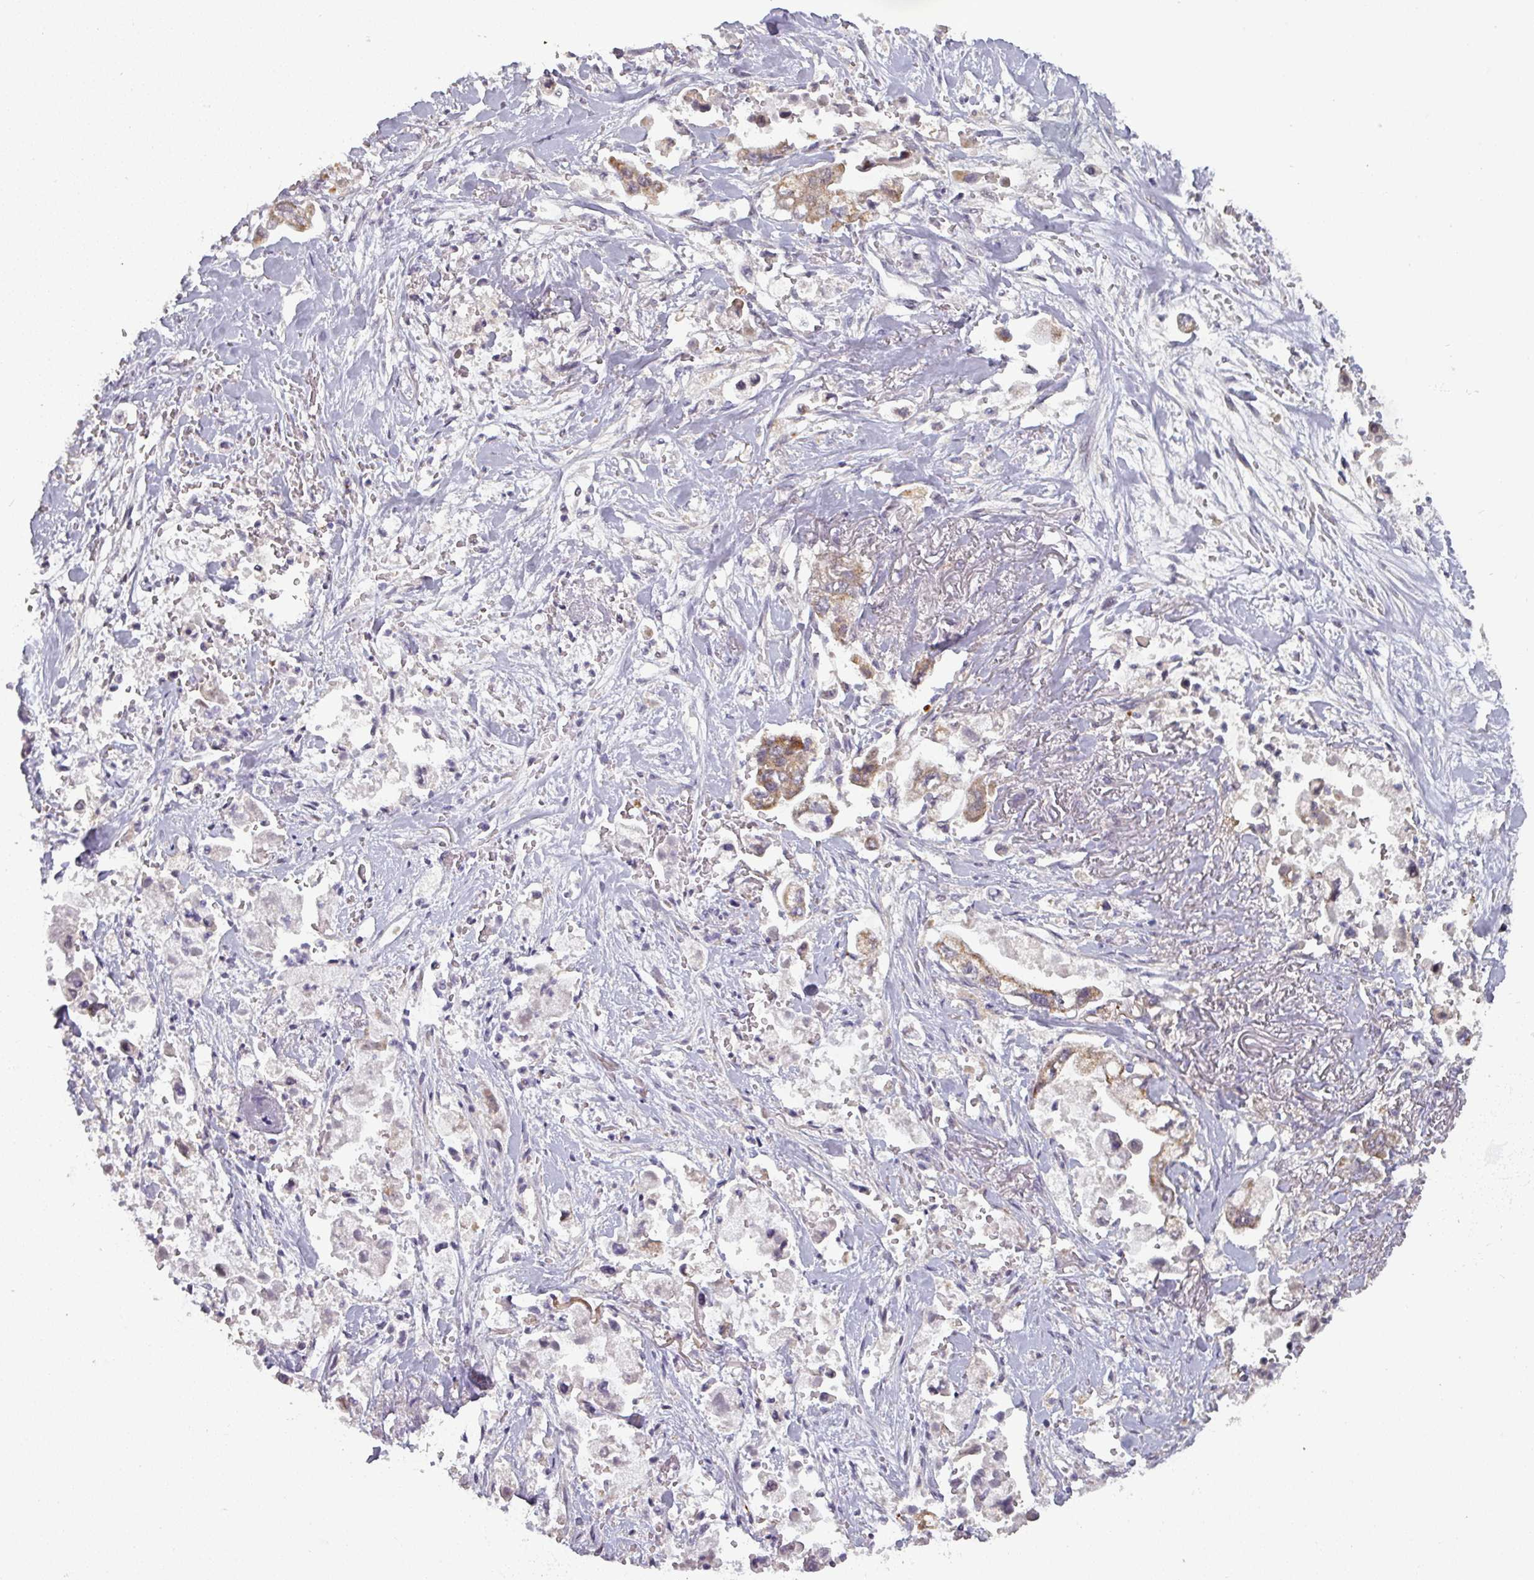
{"staining": {"intensity": "moderate", "quantity": "25%-75%", "location": "cytoplasmic/membranous"}, "tissue": "stomach cancer", "cell_type": "Tumor cells", "image_type": "cancer", "snomed": [{"axis": "morphology", "description": "Adenocarcinoma, NOS"}, {"axis": "topography", "description": "Stomach"}], "caption": "IHC staining of stomach cancer (adenocarcinoma), which demonstrates medium levels of moderate cytoplasmic/membranous staining in about 25%-75% of tumor cells indicating moderate cytoplasmic/membranous protein staining. The staining was performed using DAB (3,3'-diaminobenzidine) (brown) for protein detection and nuclei were counterstained in hematoxylin (blue).", "gene": "C2orf16", "patient": {"sex": "male", "age": 62}}